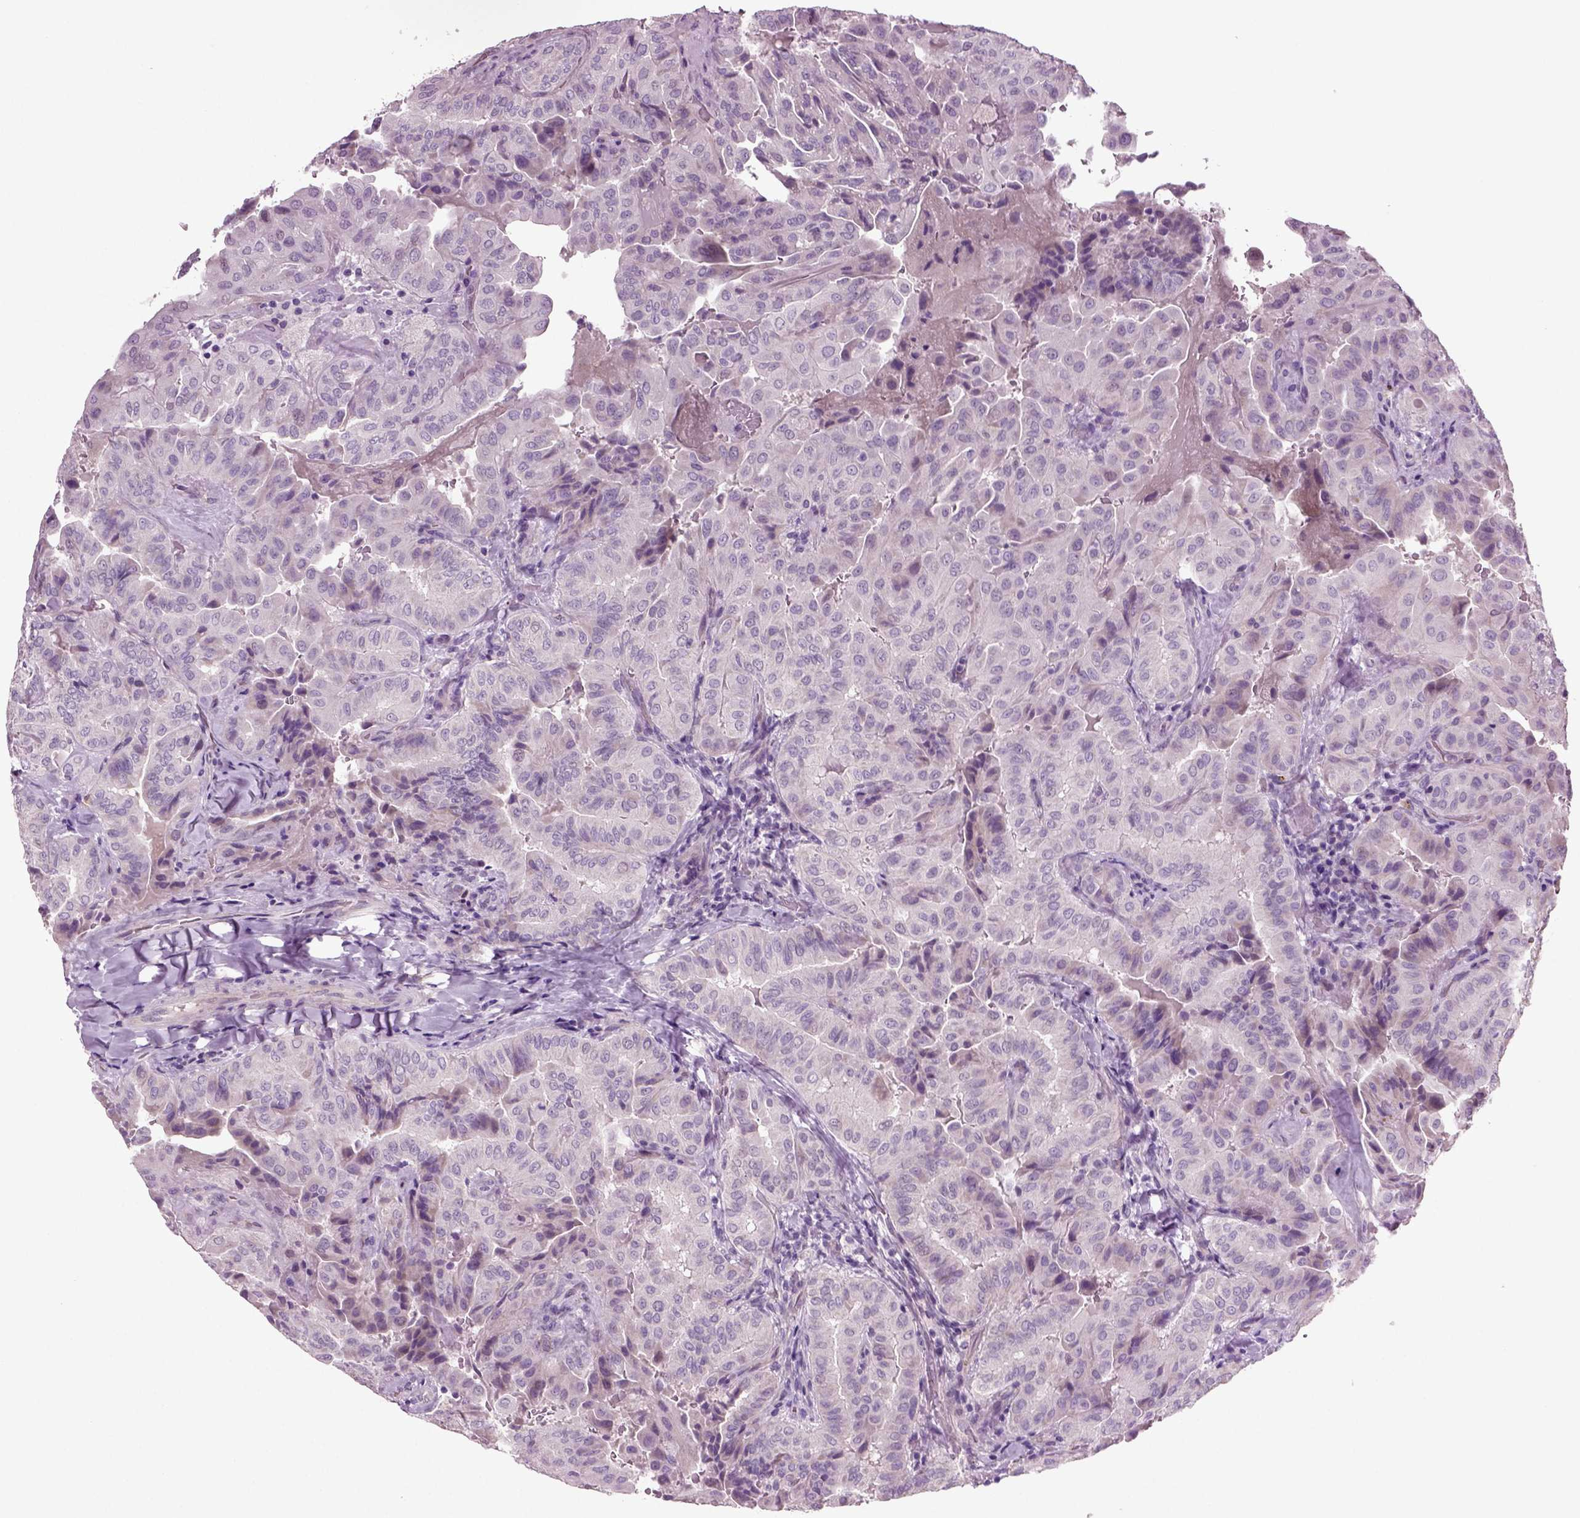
{"staining": {"intensity": "negative", "quantity": "none", "location": "none"}, "tissue": "thyroid cancer", "cell_type": "Tumor cells", "image_type": "cancer", "snomed": [{"axis": "morphology", "description": "Papillary adenocarcinoma, NOS"}, {"axis": "topography", "description": "Thyroid gland"}], "caption": "Immunohistochemistry photomicrograph of neoplastic tissue: human thyroid cancer stained with DAB (3,3'-diaminobenzidine) shows no significant protein positivity in tumor cells.", "gene": "COL9A2", "patient": {"sex": "female", "age": 68}}